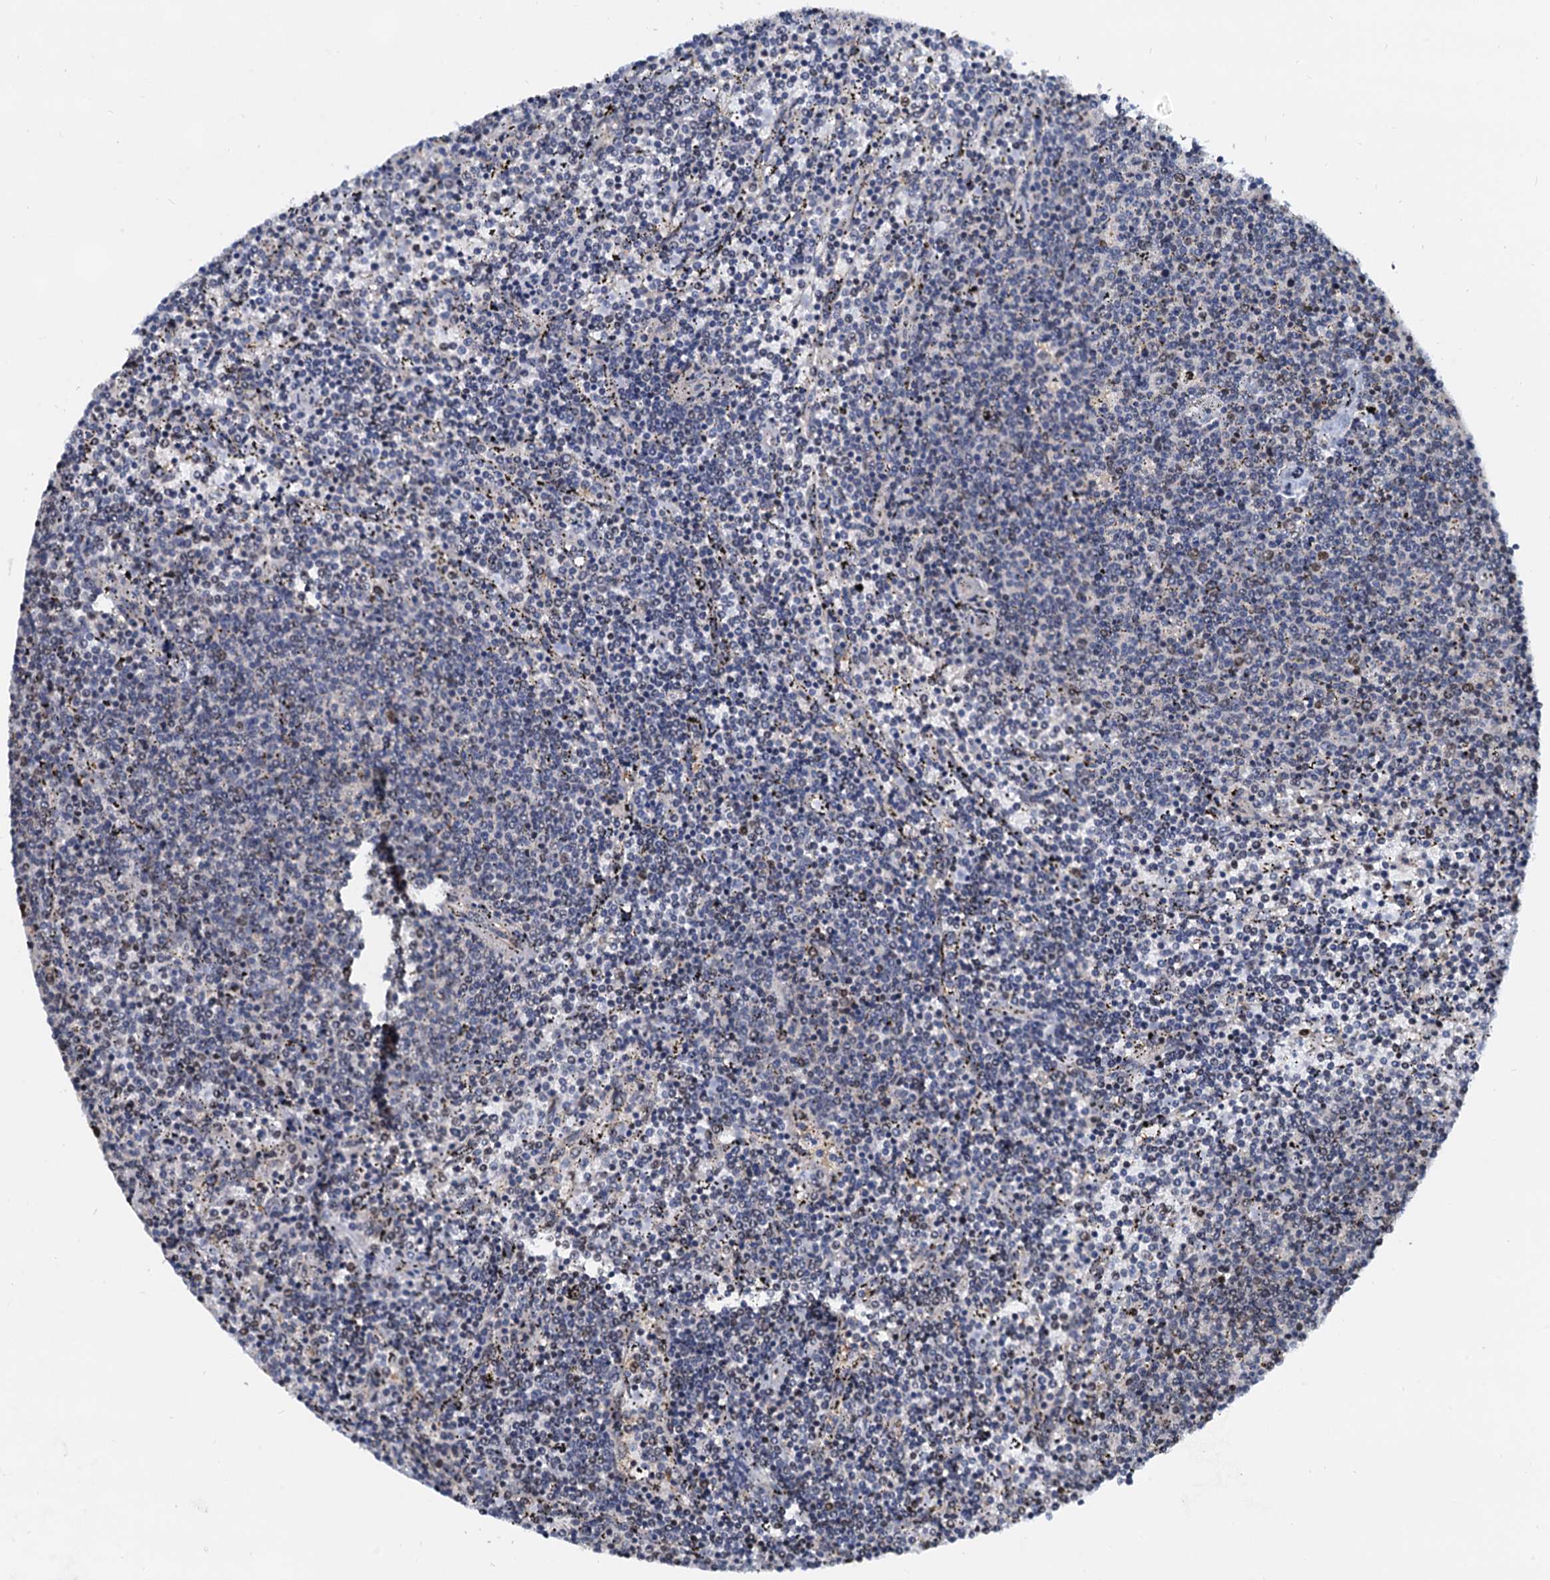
{"staining": {"intensity": "weak", "quantity": "<25%", "location": "nuclear"}, "tissue": "lymphoma", "cell_type": "Tumor cells", "image_type": "cancer", "snomed": [{"axis": "morphology", "description": "Malignant lymphoma, non-Hodgkin's type, Low grade"}, {"axis": "topography", "description": "Spleen"}], "caption": "IHC of human lymphoma exhibits no positivity in tumor cells.", "gene": "PTGES3", "patient": {"sex": "female", "age": 50}}